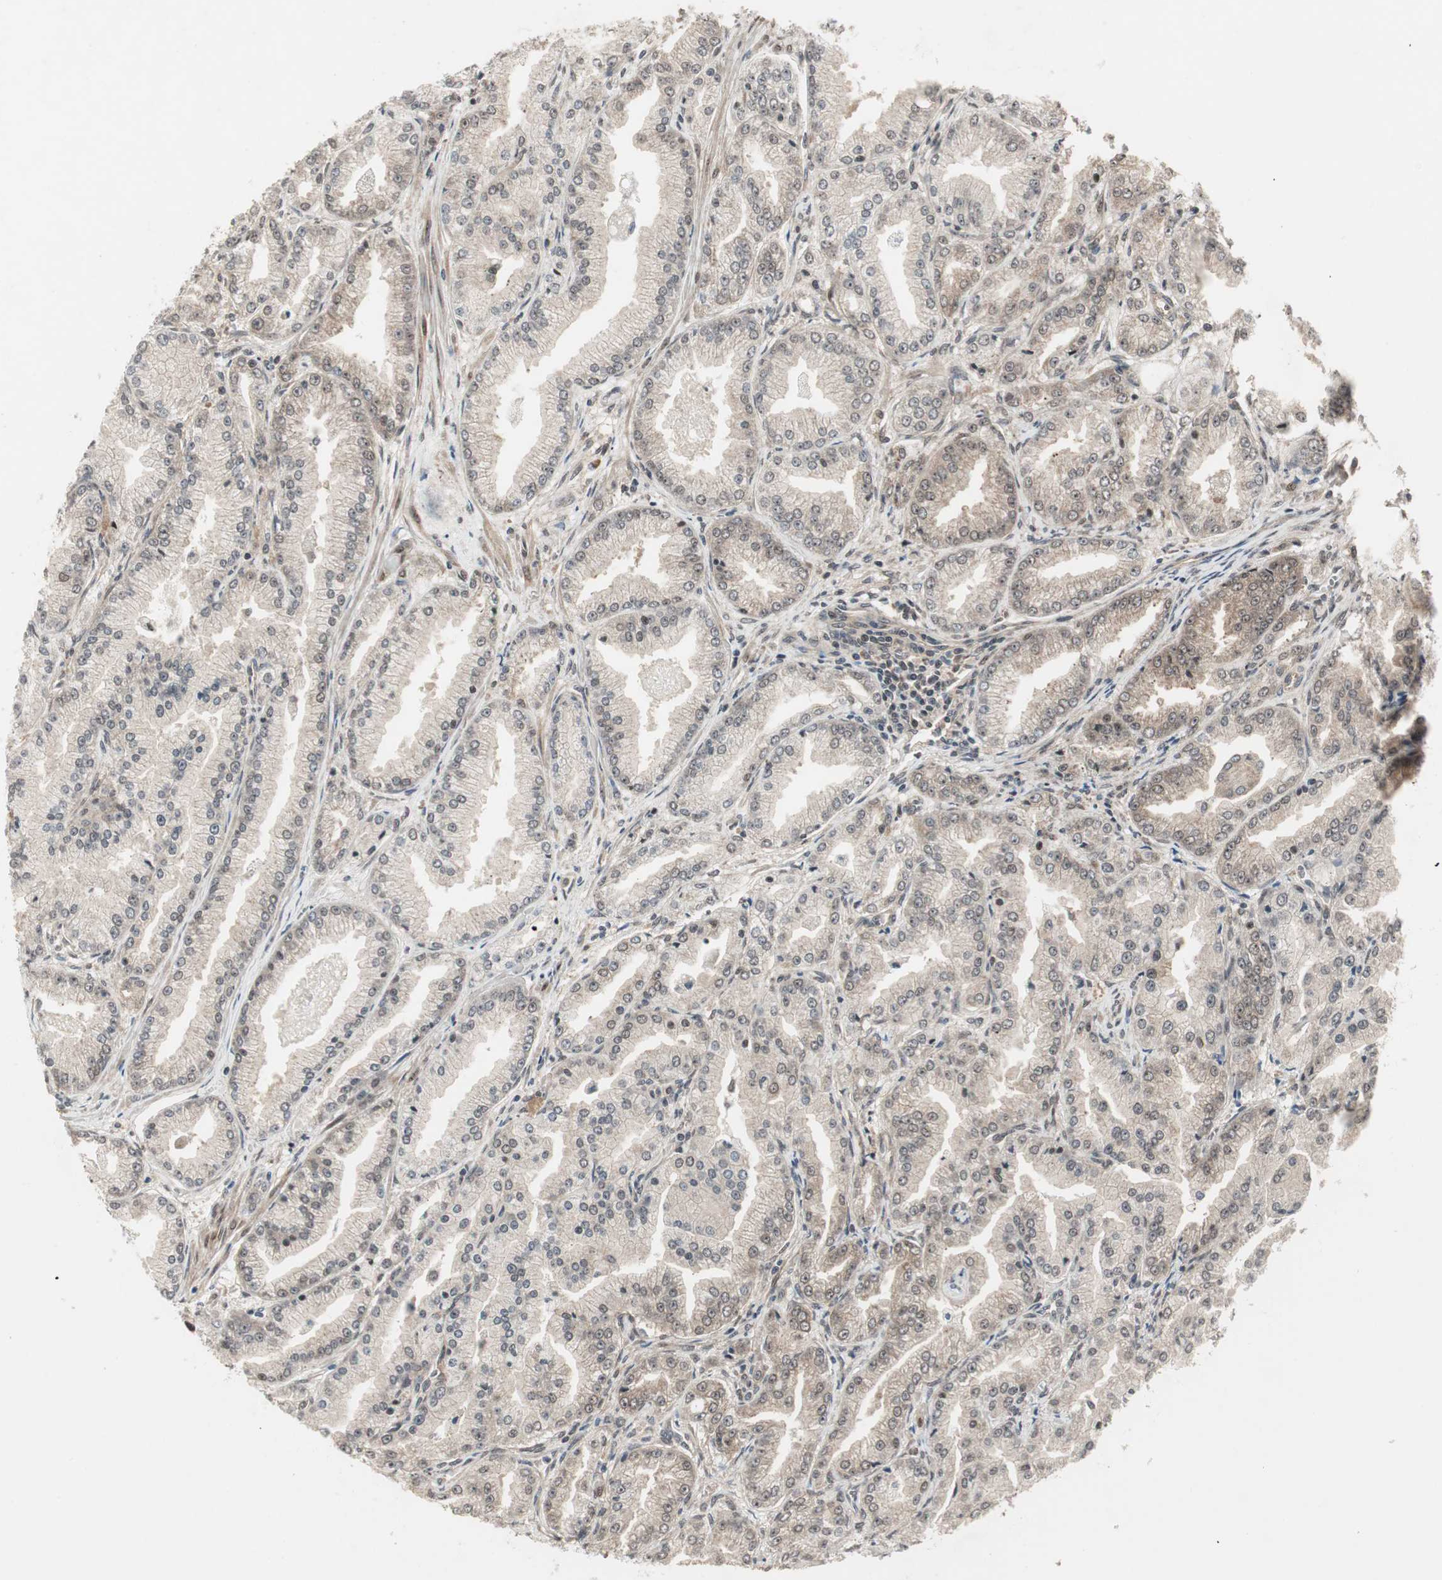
{"staining": {"intensity": "weak", "quantity": "25%-75%", "location": "cytoplasmic/membranous,nuclear"}, "tissue": "prostate cancer", "cell_type": "Tumor cells", "image_type": "cancer", "snomed": [{"axis": "morphology", "description": "Adenocarcinoma, High grade"}, {"axis": "topography", "description": "Prostate"}], "caption": "Tumor cells display weak cytoplasmic/membranous and nuclear positivity in about 25%-75% of cells in high-grade adenocarcinoma (prostate).", "gene": "CSNK2B", "patient": {"sex": "male", "age": 61}}